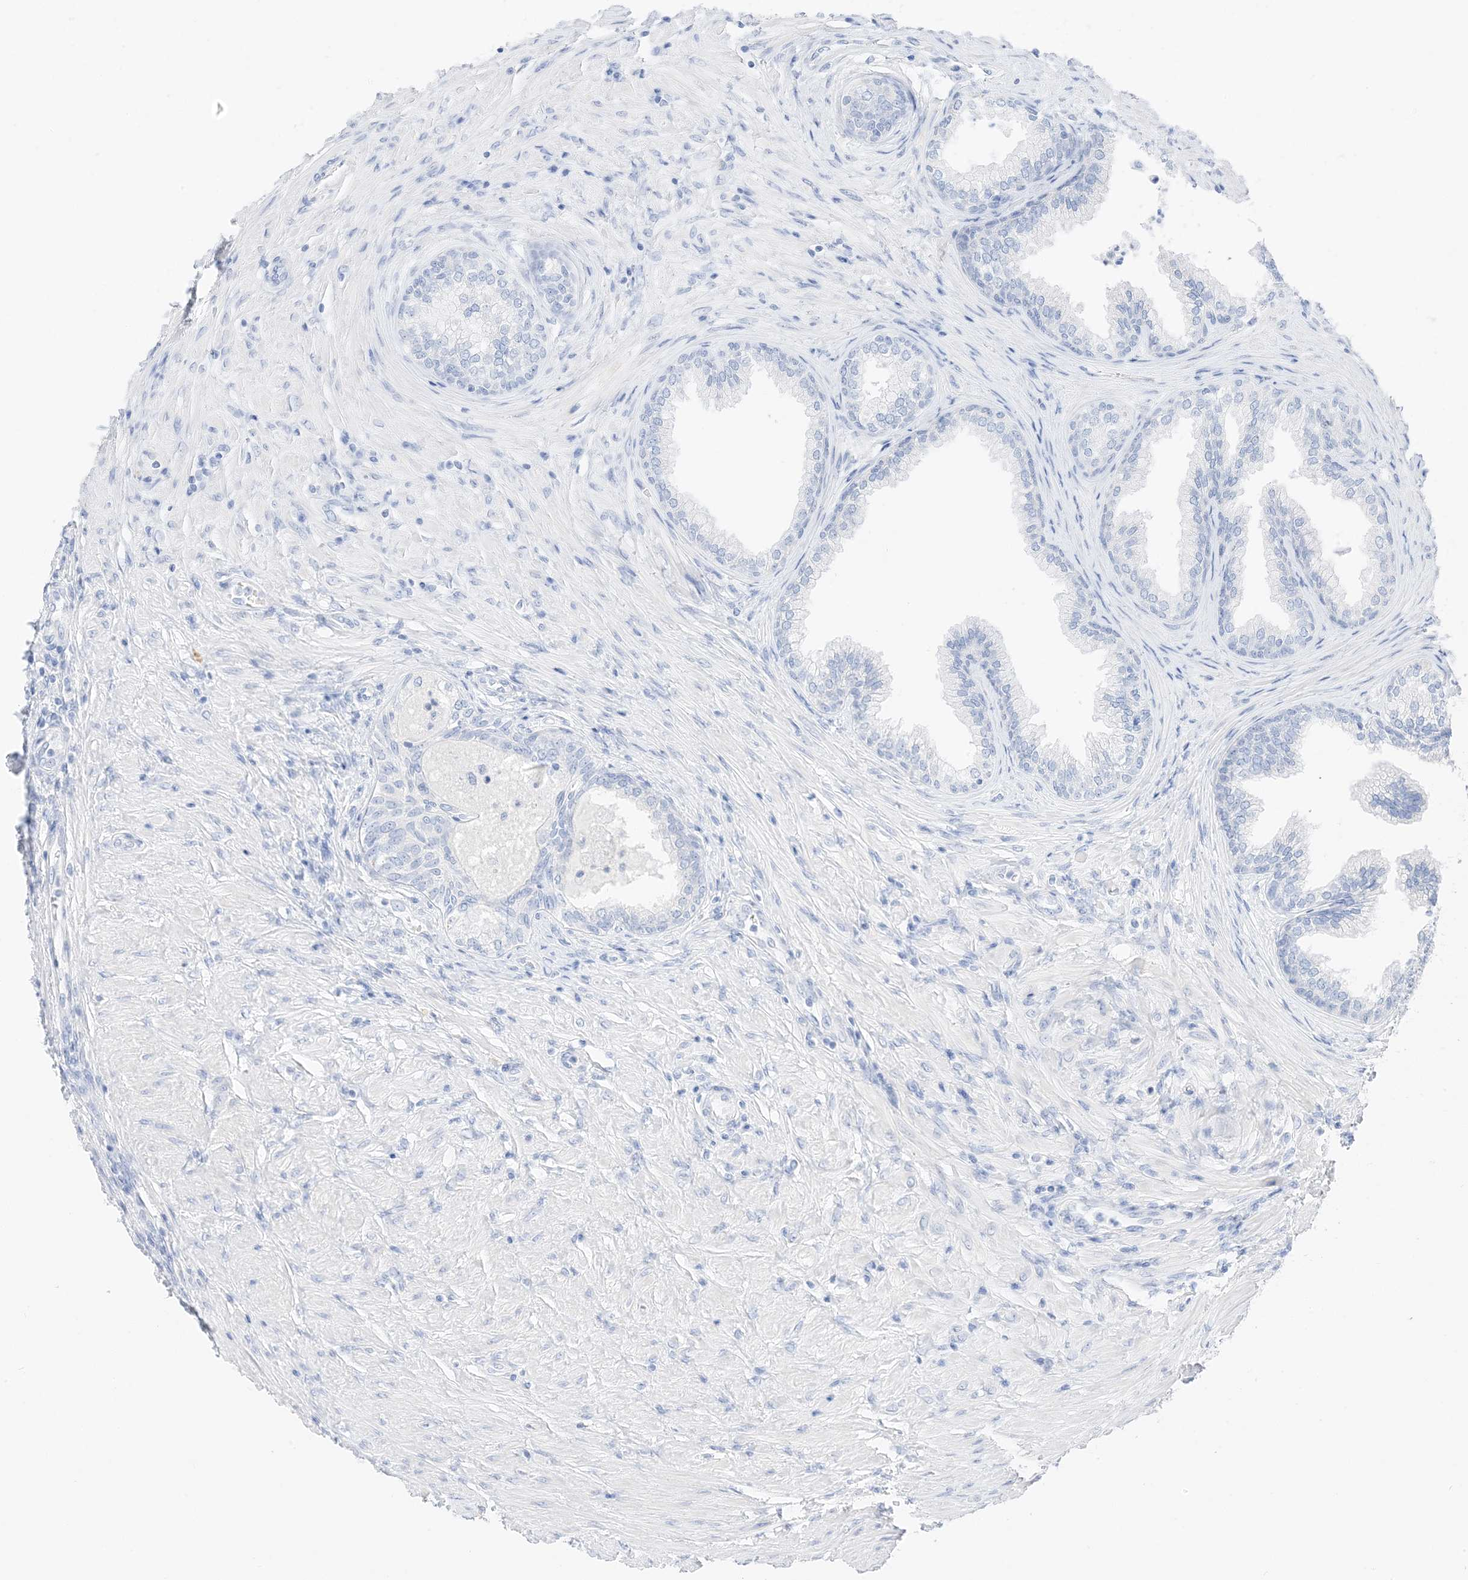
{"staining": {"intensity": "negative", "quantity": "none", "location": "none"}, "tissue": "prostate", "cell_type": "Glandular cells", "image_type": "normal", "snomed": [{"axis": "morphology", "description": "Normal tissue, NOS"}, {"axis": "topography", "description": "Prostate"}], "caption": "A histopathology image of prostate stained for a protein reveals no brown staining in glandular cells. (DAB (3,3'-diaminobenzidine) immunohistochemistry (IHC) visualized using brightfield microscopy, high magnification).", "gene": "MUC17", "patient": {"sex": "male", "age": 76}}